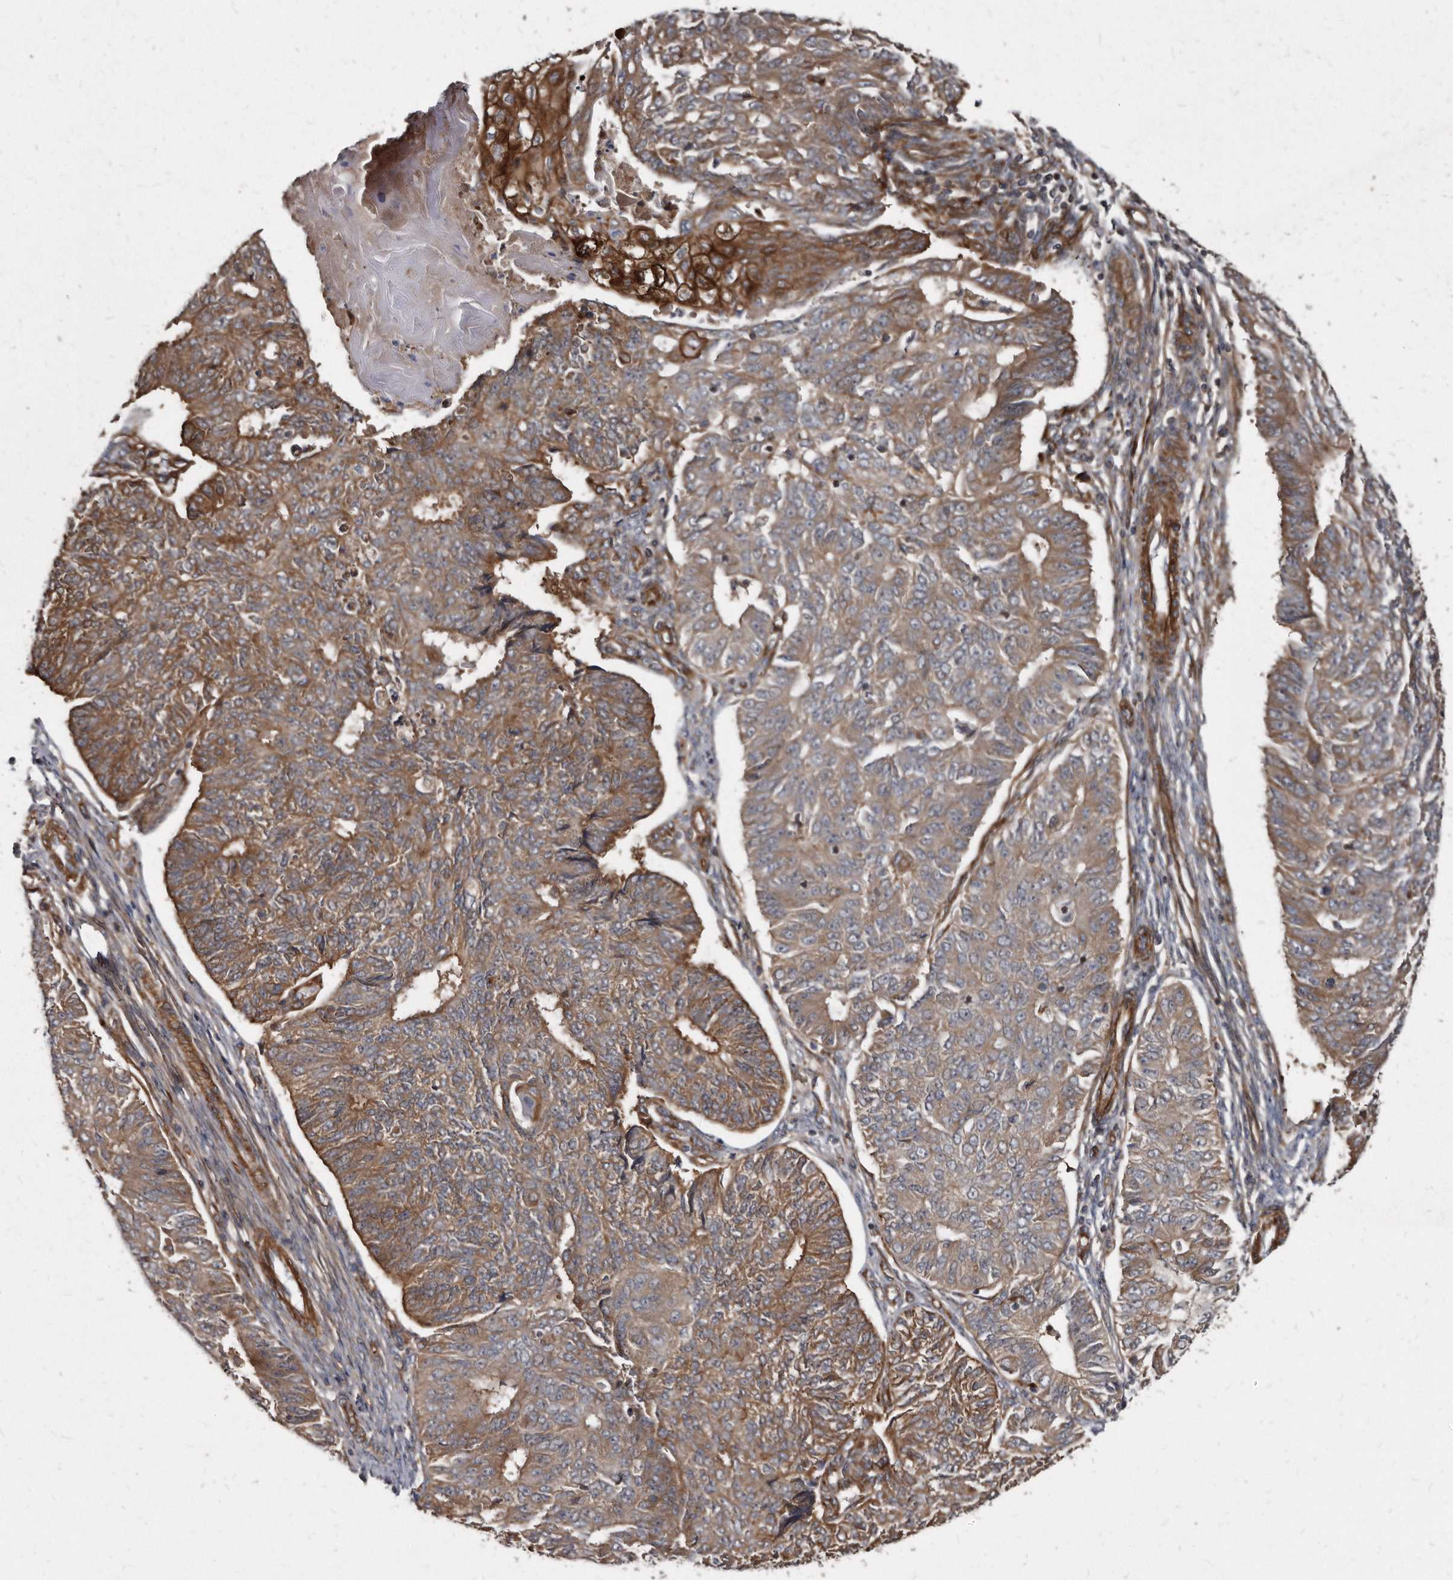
{"staining": {"intensity": "strong", "quantity": "25%-75%", "location": "cytoplasmic/membranous"}, "tissue": "endometrial cancer", "cell_type": "Tumor cells", "image_type": "cancer", "snomed": [{"axis": "morphology", "description": "Adenocarcinoma, NOS"}, {"axis": "topography", "description": "Endometrium"}], "caption": "The micrograph reveals a brown stain indicating the presence of a protein in the cytoplasmic/membranous of tumor cells in endometrial adenocarcinoma. (Stains: DAB in brown, nuclei in blue, Microscopy: brightfield microscopy at high magnification).", "gene": "KCTD20", "patient": {"sex": "female", "age": 32}}